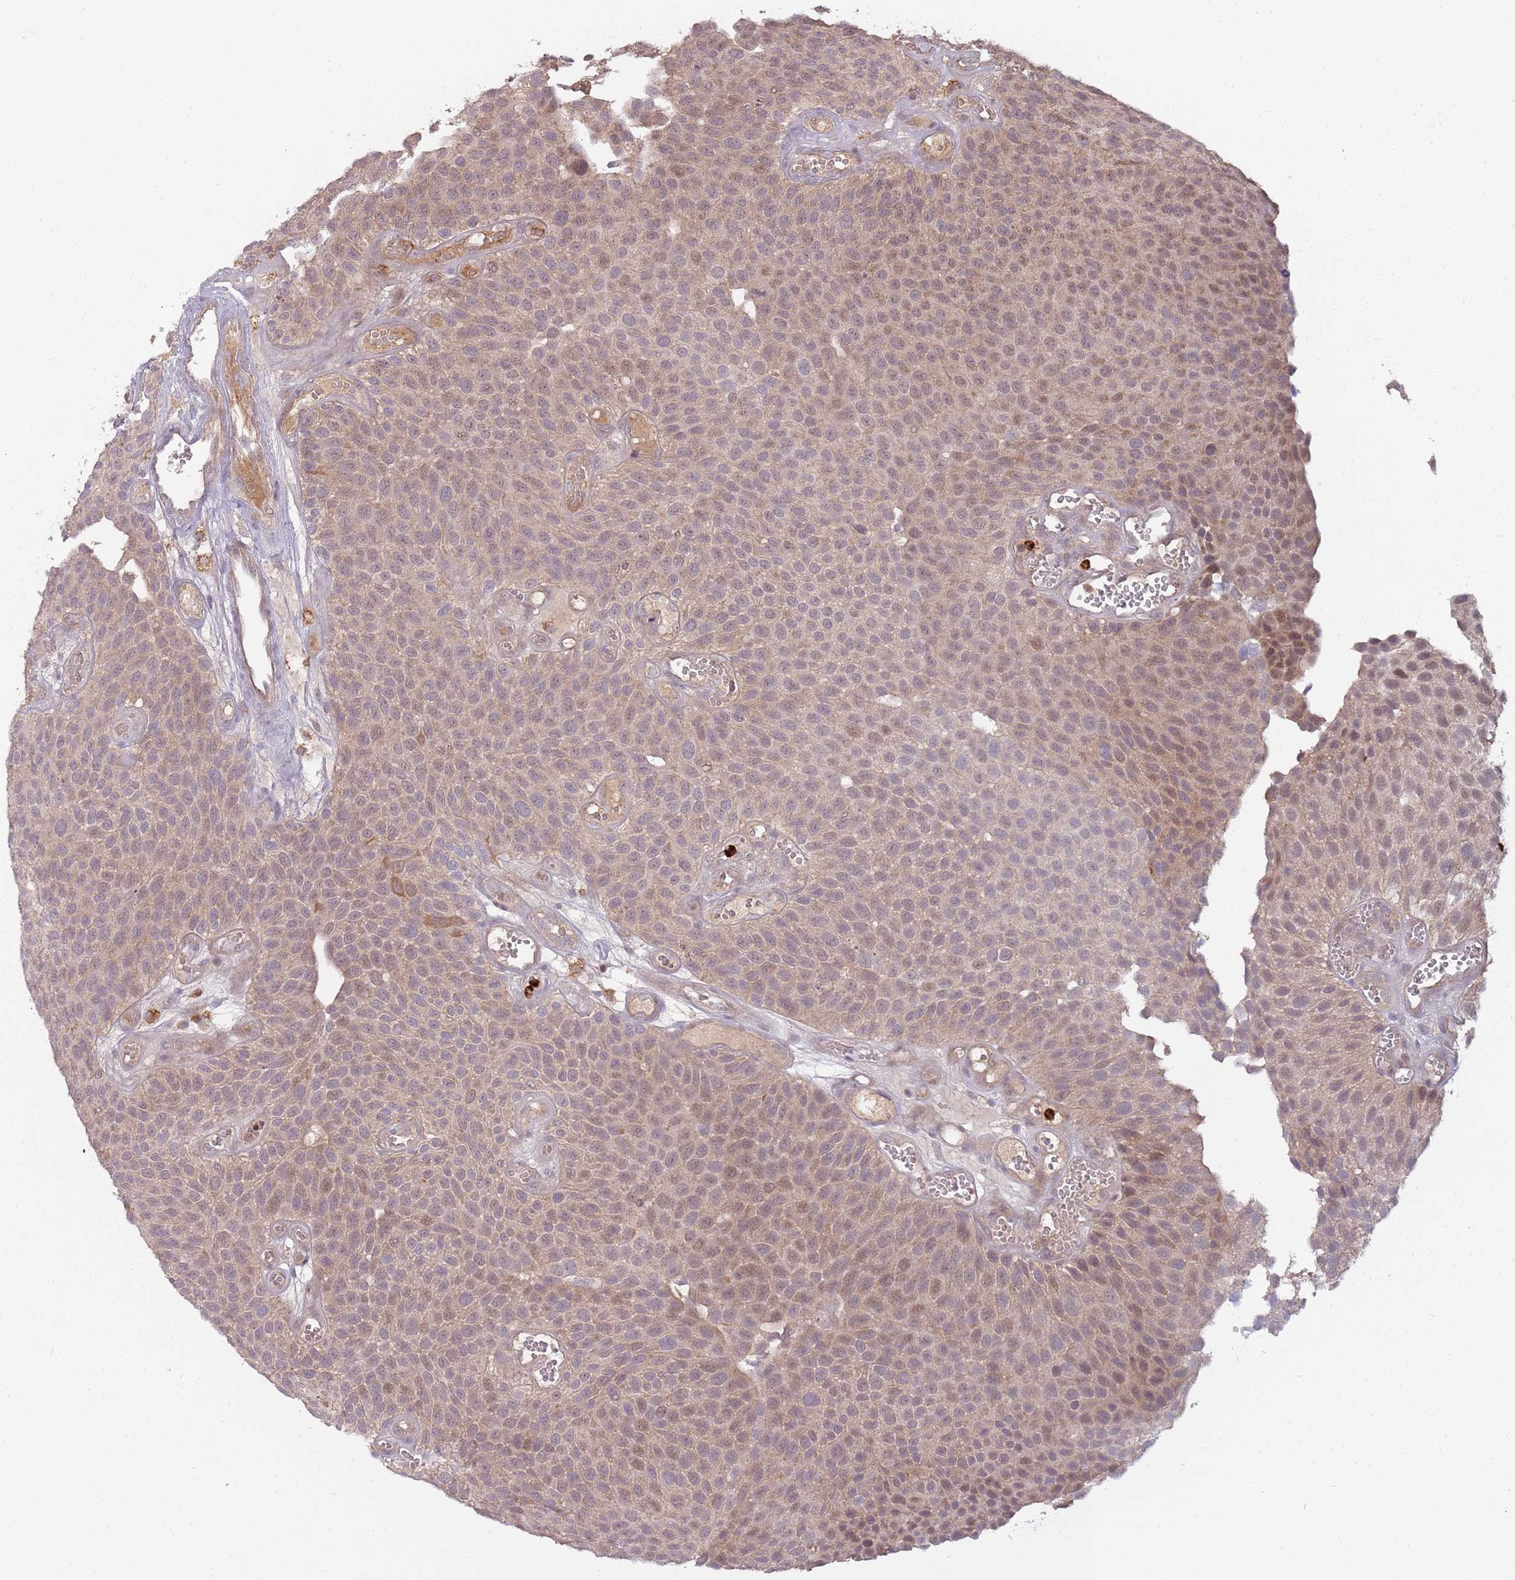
{"staining": {"intensity": "moderate", "quantity": "25%-75%", "location": "nuclear"}, "tissue": "urothelial cancer", "cell_type": "Tumor cells", "image_type": "cancer", "snomed": [{"axis": "morphology", "description": "Urothelial carcinoma, Low grade"}, {"axis": "topography", "description": "Urinary bladder"}], "caption": "Immunohistochemical staining of human low-grade urothelial carcinoma displays medium levels of moderate nuclear protein staining in about 25%-75% of tumor cells. (DAB IHC, brown staining for protein, blue staining for nuclei).", "gene": "NBPF6", "patient": {"sex": "male", "age": 89}}